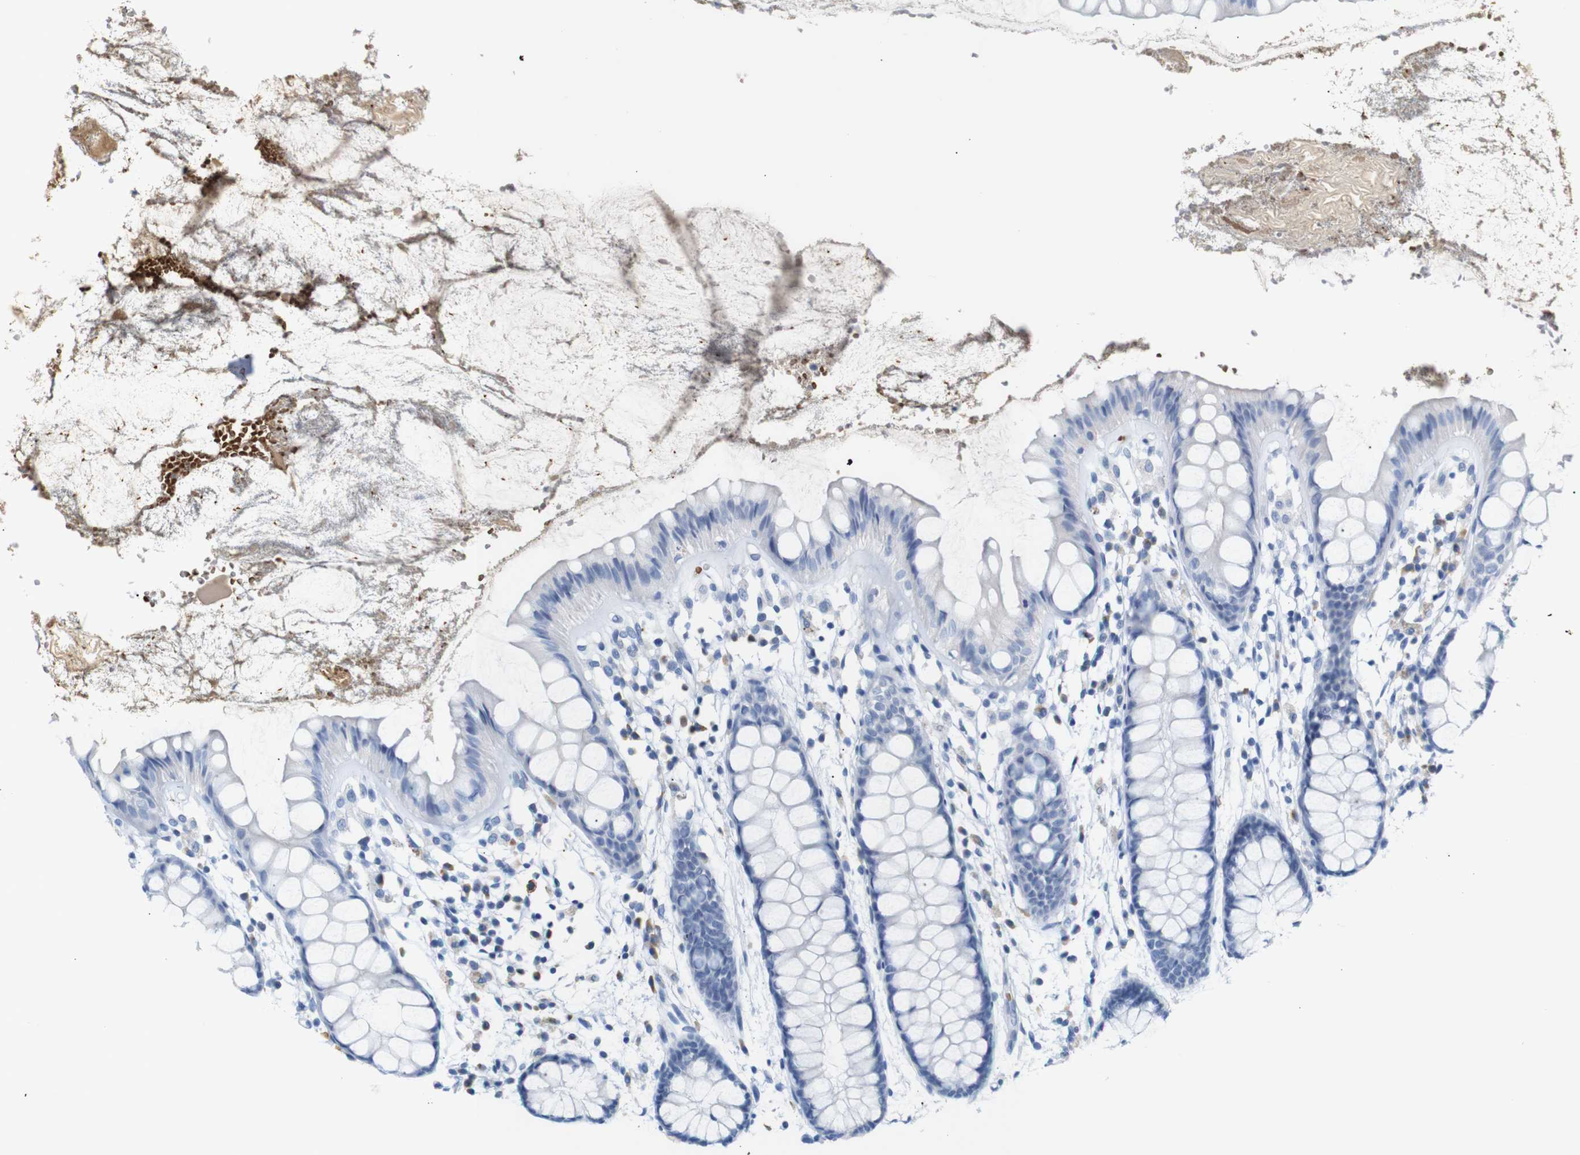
{"staining": {"intensity": "negative", "quantity": "none", "location": "none"}, "tissue": "rectum", "cell_type": "Glandular cells", "image_type": "normal", "snomed": [{"axis": "morphology", "description": "Normal tissue, NOS"}, {"axis": "topography", "description": "Rectum"}], "caption": "Immunohistochemical staining of benign human rectum shows no significant positivity in glandular cells. (IHC, brightfield microscopy, high magnification).", "gene": "ERVMER34", "patient": {"sex": "female", "age": 66}}